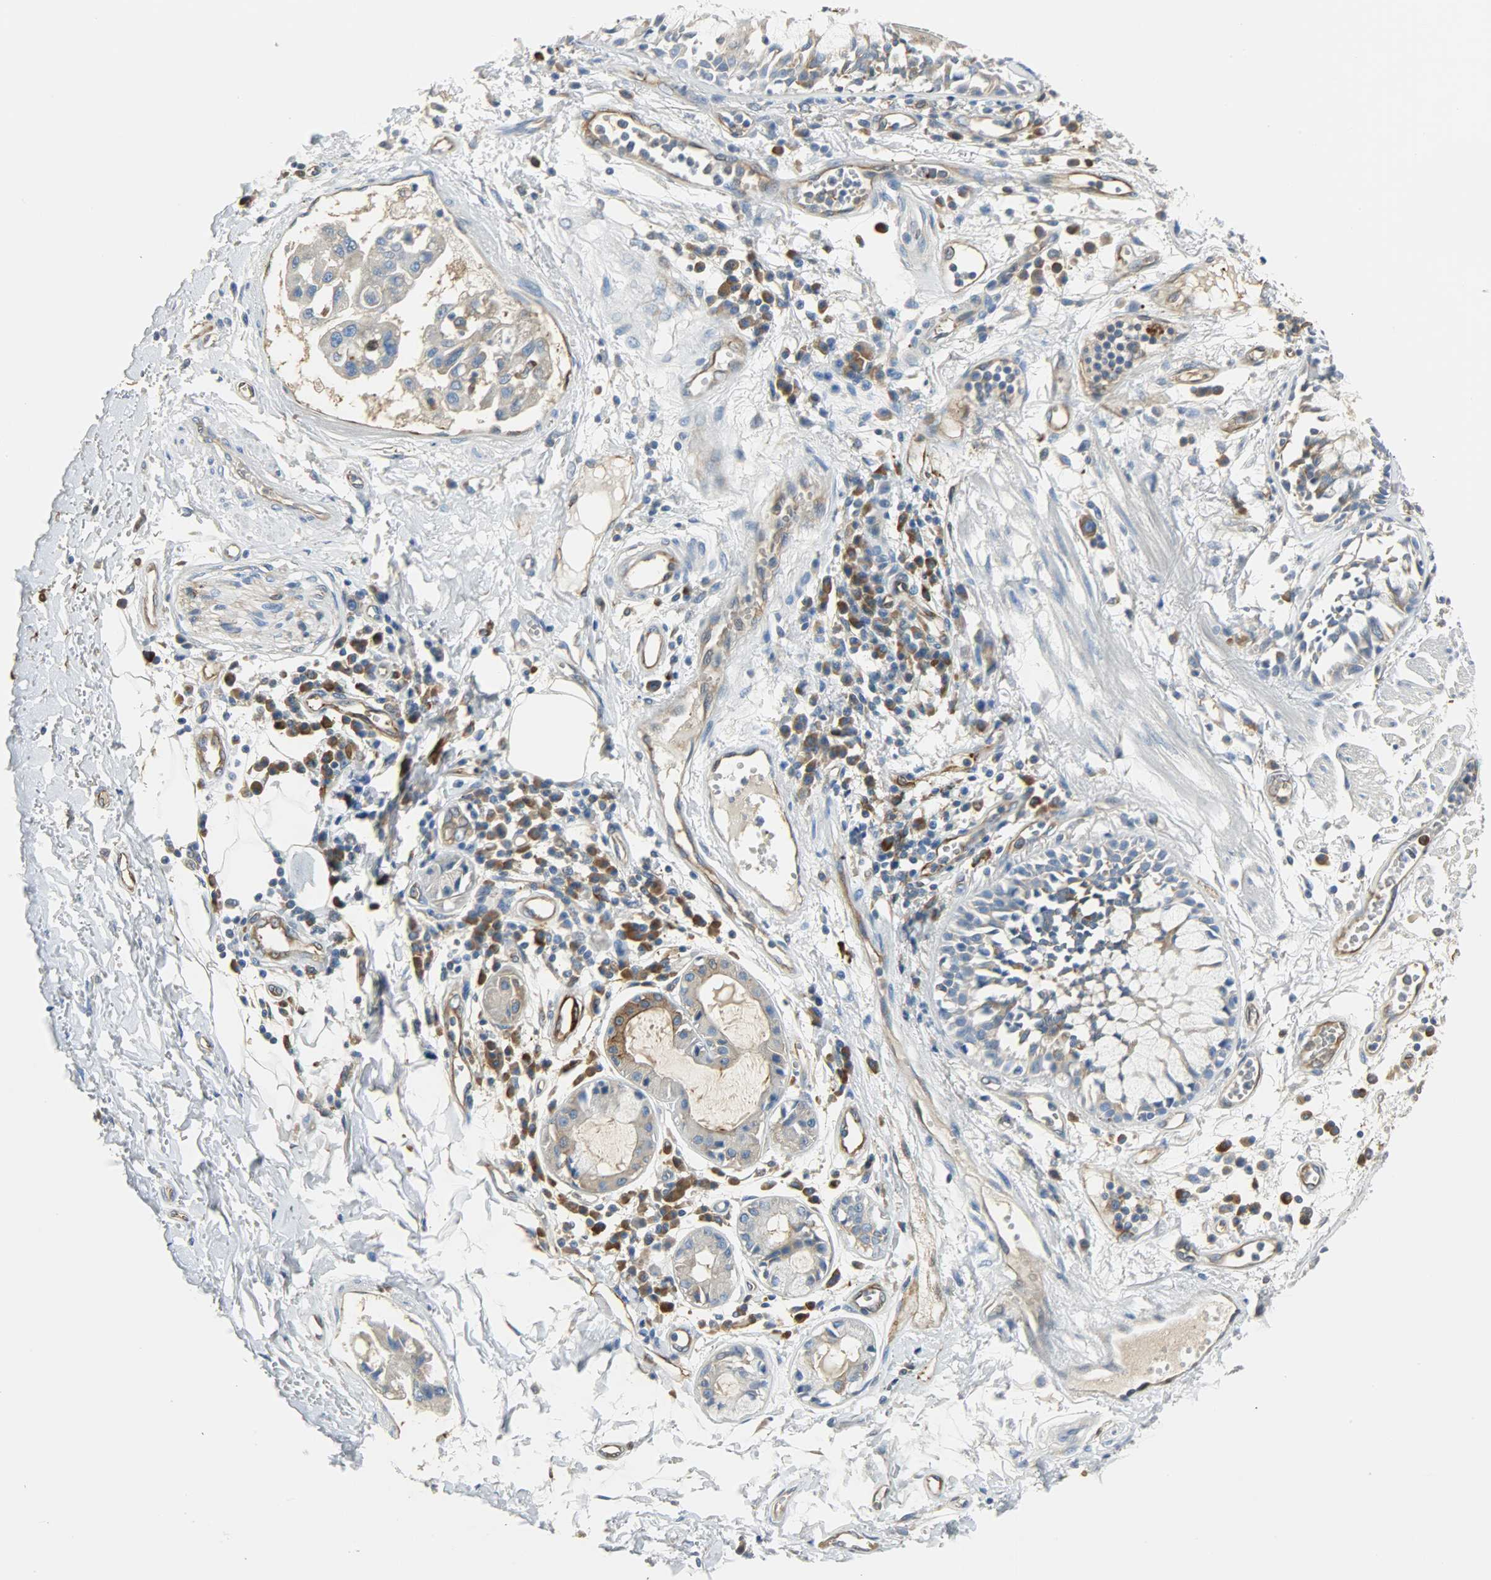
{"staining": {"intensity": "negative", "quantity": "none", "location": "none"}, "tissue": "adipose tissue", "cell_type": "Adipocytes", "image_type": "normal", "snomed": [{"axis": "morphology", "description": "Normal tissue, NOS"}, {"axis": "morphology", "description": "Adenocarcinoma, NOS"}, {"axis": "topography", "description": "Cartilage tissue"}, {"axis": "topography", "description": "Bronchus"}, {"axis": "topography", "description": "Lung"}], "caption": "A histopathology image of human adipose tissue is negative for staining in adipocytes.", "gene": "WARS1", "patient": {"sex": "female", "age": 67}}